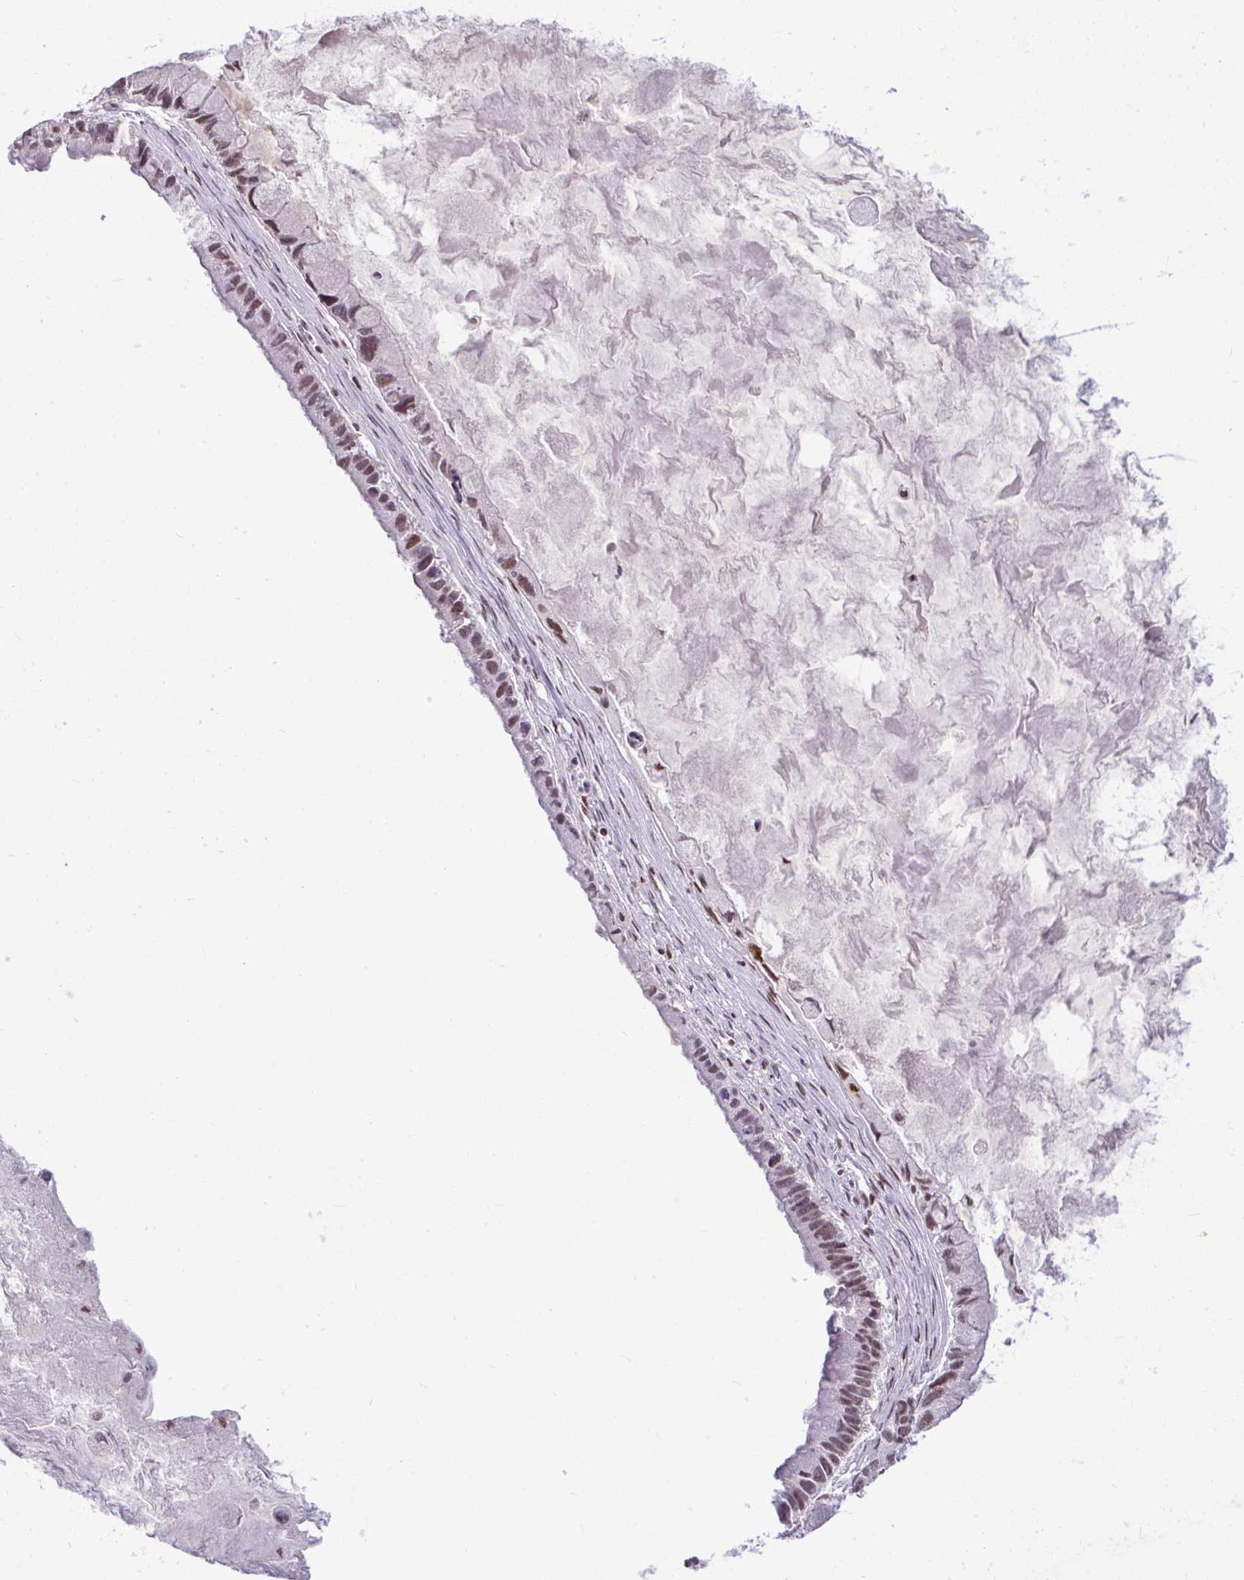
{"staining": {"intensity": "moderate", "quantity": ">75%", "location": "nuclear"}, "tissue": "ovarian cancer", "cell_type": "Tumor cells", "image_type": "cancer", "snomed": [{"axis": "morphology", "description": "Cystadenocarcinoma, mucinous, NOS"}, {"axis": "topography", "description": "Ovary"}], "caption": "This histopathology image exhibits ovarian mucinous cystadenocarcinoma stained with immunohistochemistry to label a protein in brown. The nuclear of tumor cells show moderate positivity for the protein. Nuclei are counter-stained blue.", "gene": "TDG", "patient": {"sex": "female", "age": 63}}